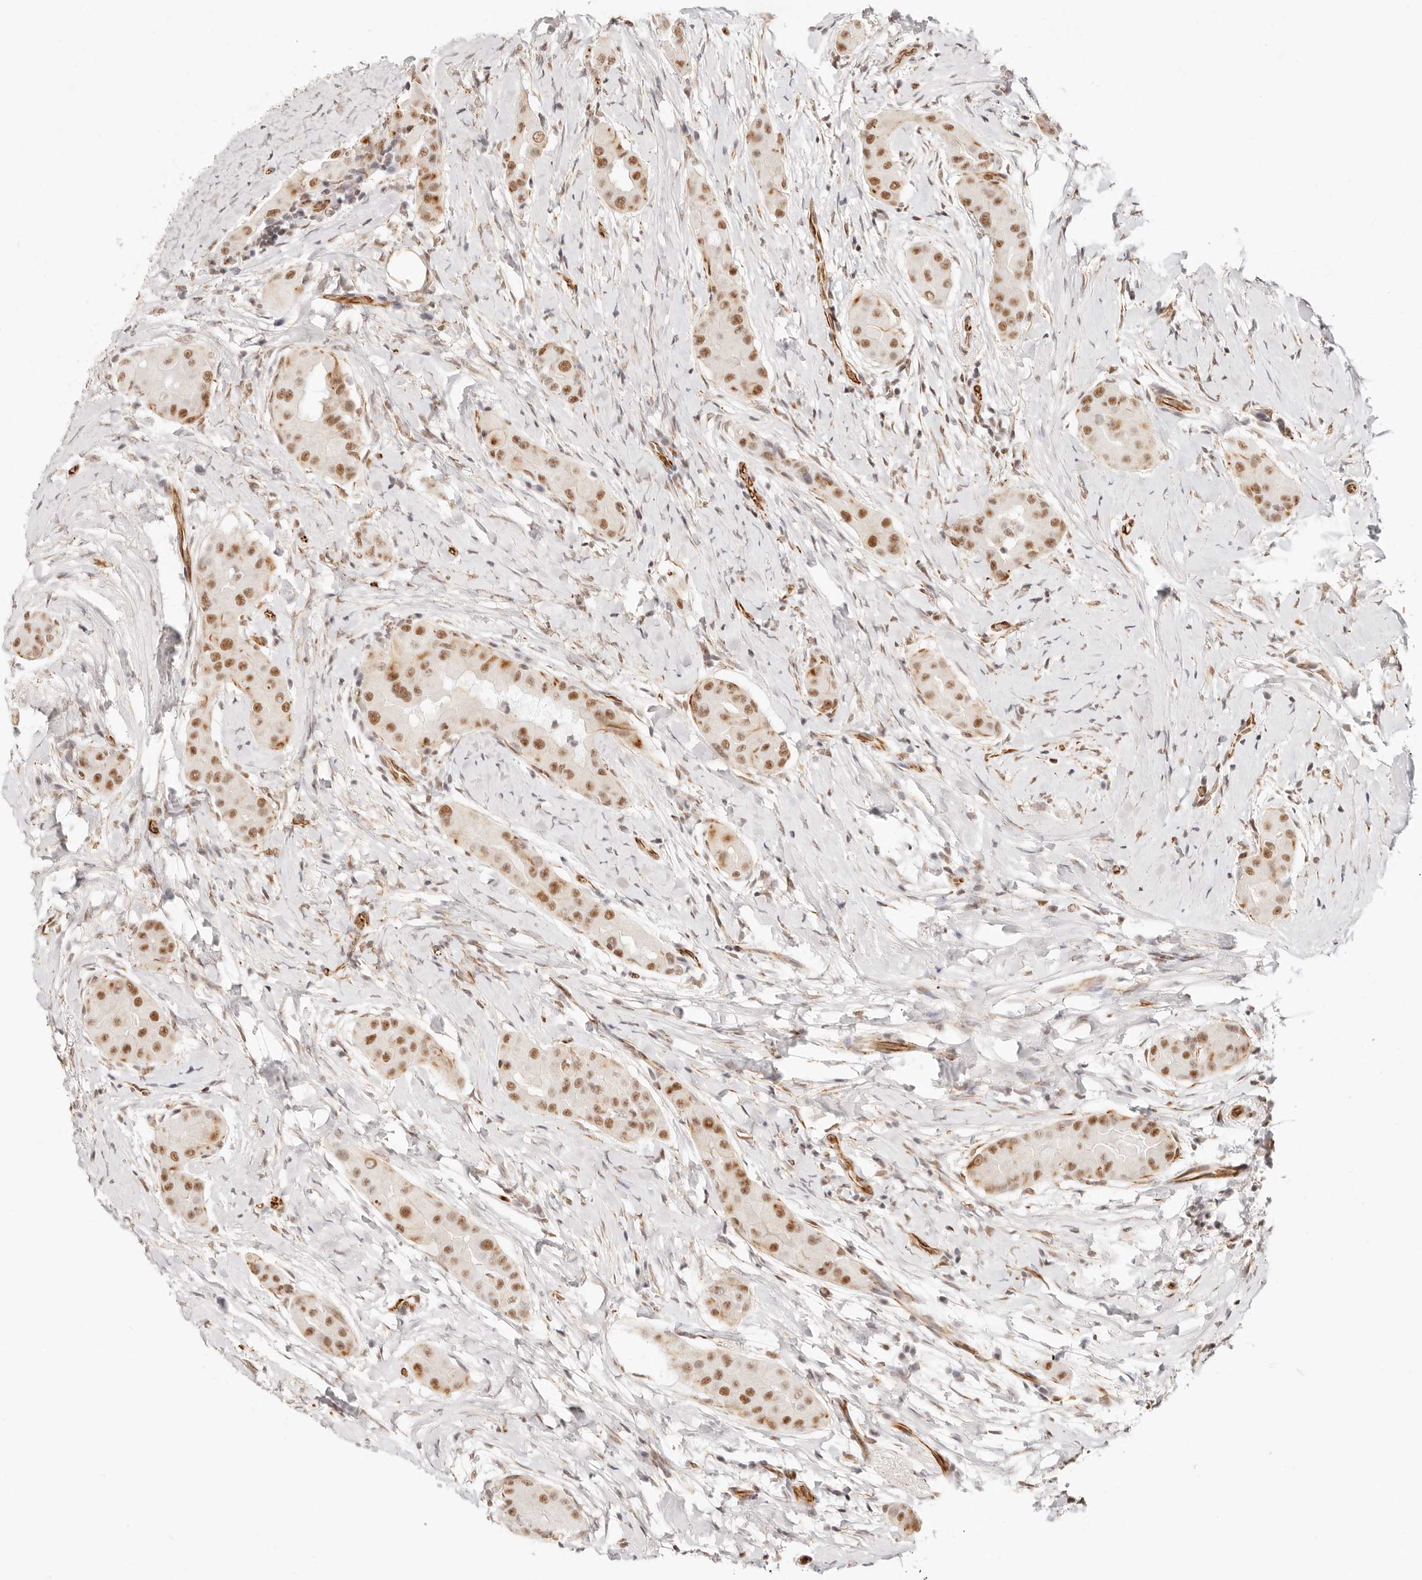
{"staining": {"intensity": "moderate", "quantity": ">75%", "location": "nuclear"}, "tissue": "thyroid cancer", "cell_type": "Tumor cells", "image_type": "cancer", "snomed": [{"axis": "morphology", "description": "Papillary adenocarcinoma, NOS"}, {"axis": "topography", "description": "Thyroid gland"}], "caption": "There is medium levels of moderate nuclear positivity in tumor cells of papillary adenocarcinoma (thyroid), as demonstrated by immunohistochemical staining (brown color).", "gene": "ZC3H11A", "patient": {"sex": "male", "age": 33}}